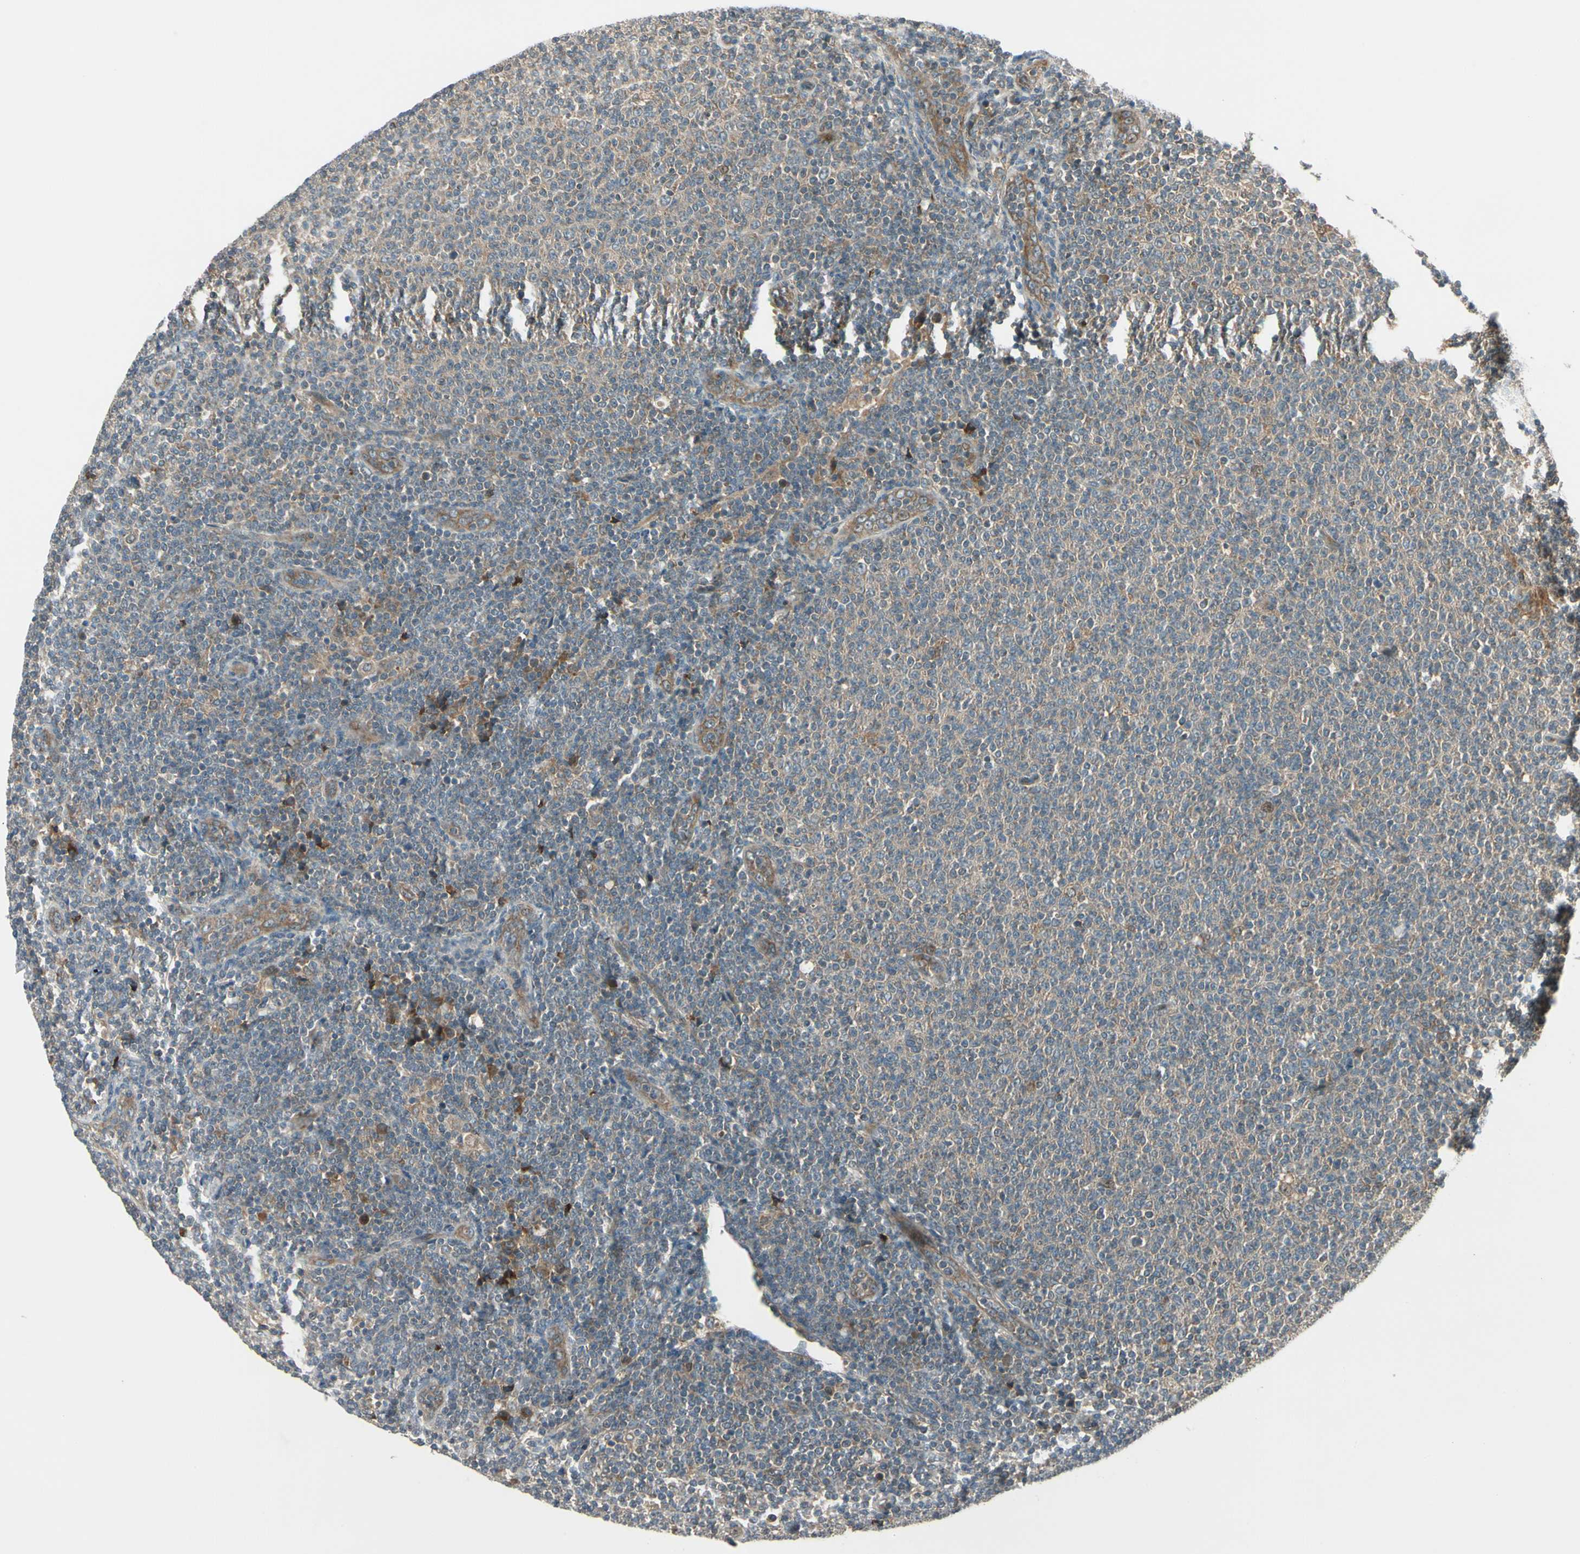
{"staining": {"intensity": "weak", "quantity": "25%-75%", "location": "cytoplasmic/membranous"}, "tissue": "lymphoma", "cell_type": "Tumor cells", "image_type": "cancer", "snomed": [{"axis": "morphology", "description": "Malignant lymphoma, non-Hodgkin's type, Low grade"}, {"axis": "topography", "description": "Lymph node"}], "caption": "A brown stain shows weak cytoplasmic/membranous expression of a protein in lymphoma tumor cells.", "gene": "ACVR1C", "patient": {"sex": "male", "age": 66}}